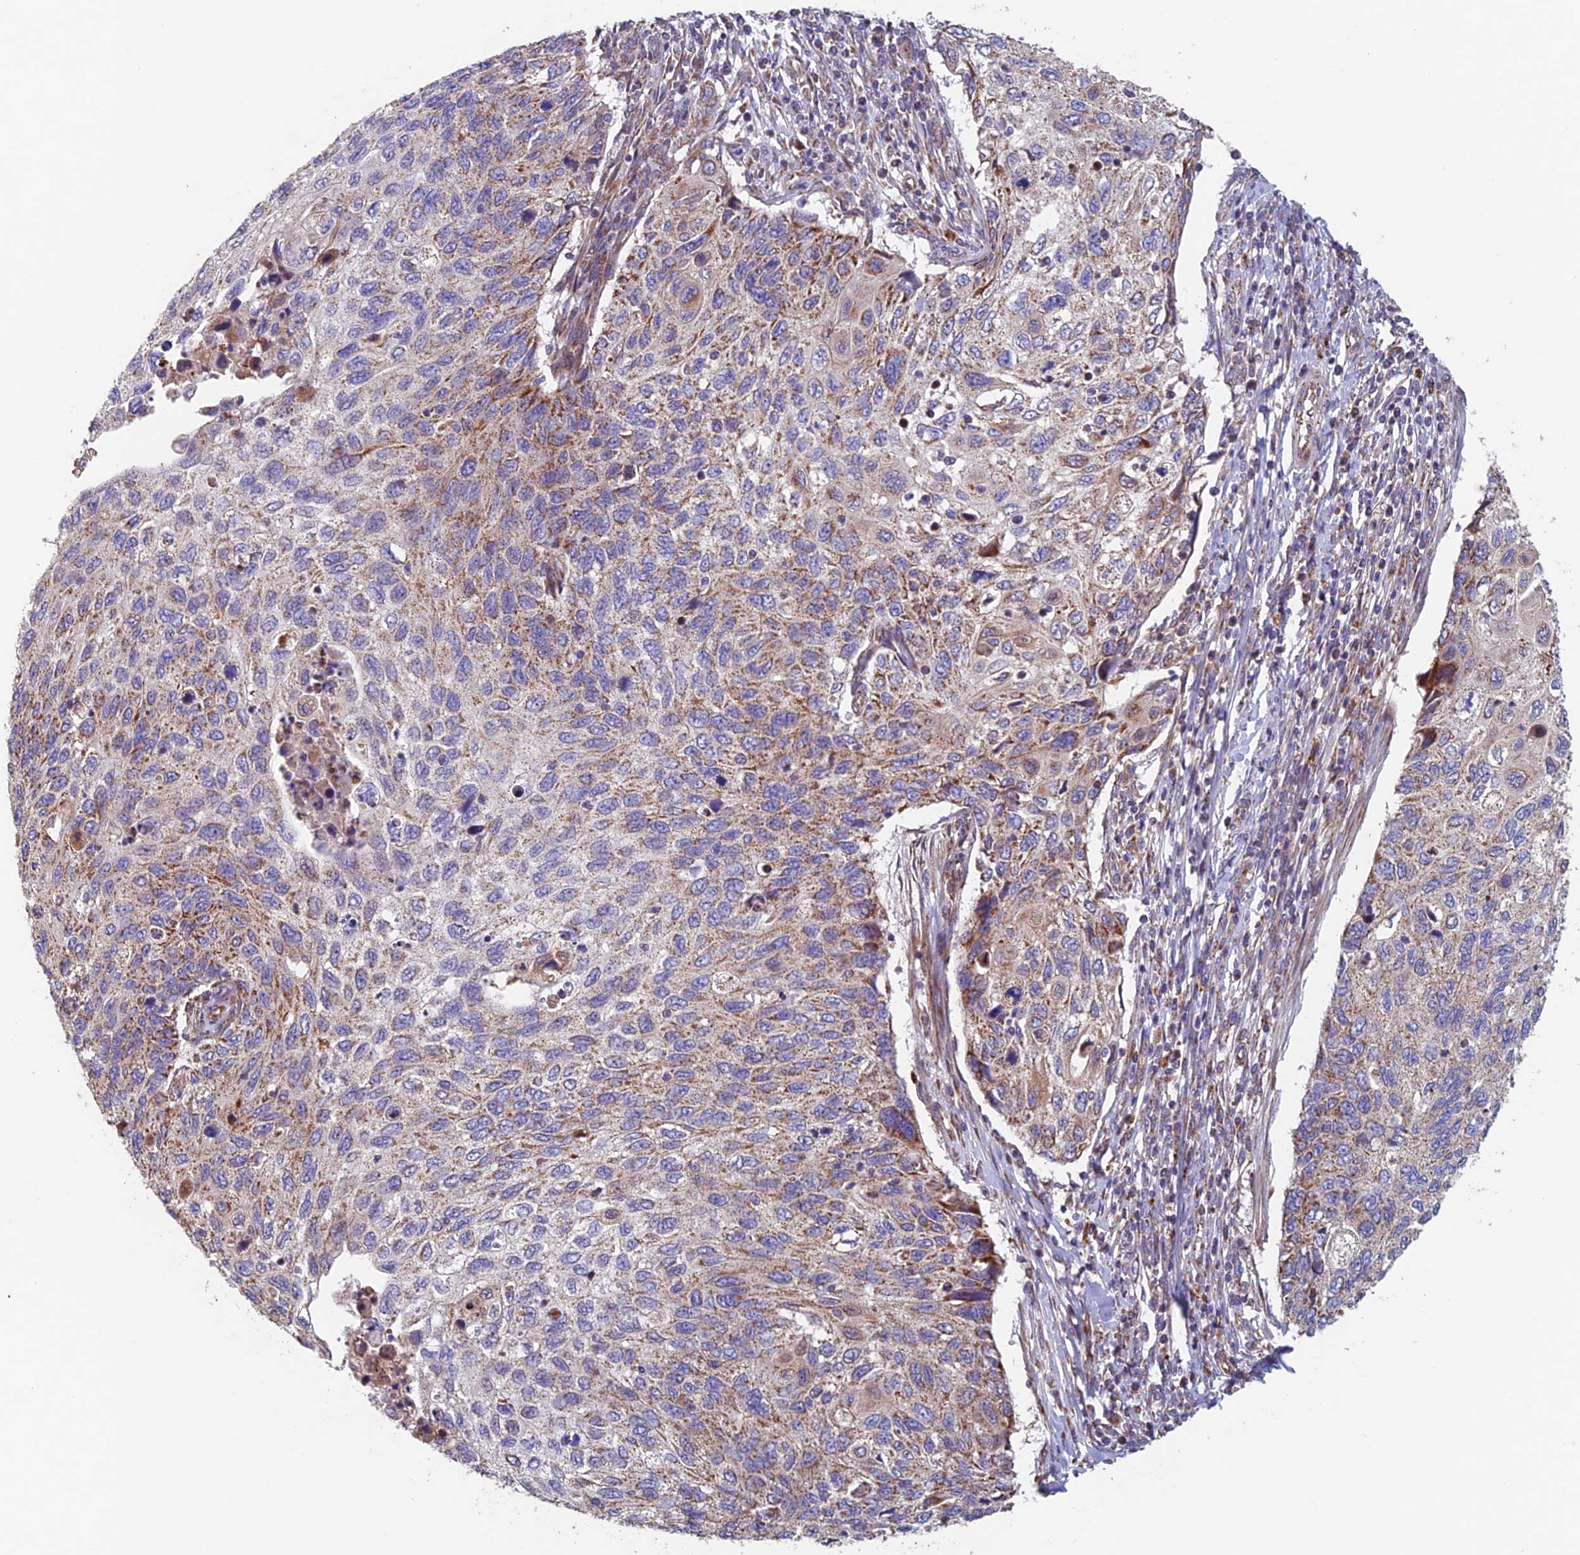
{"staining": {"intensity": "moderate", "quantity": "25%-75%", "location": "cytoplasmic/membranous"}, "tissue": "cervical cancer", "cell_type": "Tumor cells", "image_type": "cancer", "snomed": [{"axis": "morphology", "description": "Squamous cell carcinoma, NOS"}, {"axis": "topography", "description": "Cervix"}], "caption": "Human squamous cell carcinoma (cervical) stained with a protein marker reveals moderate staining in tumor cells.", "gene": "MRPL1", "patient": {"sex": "female", "age": 70}}